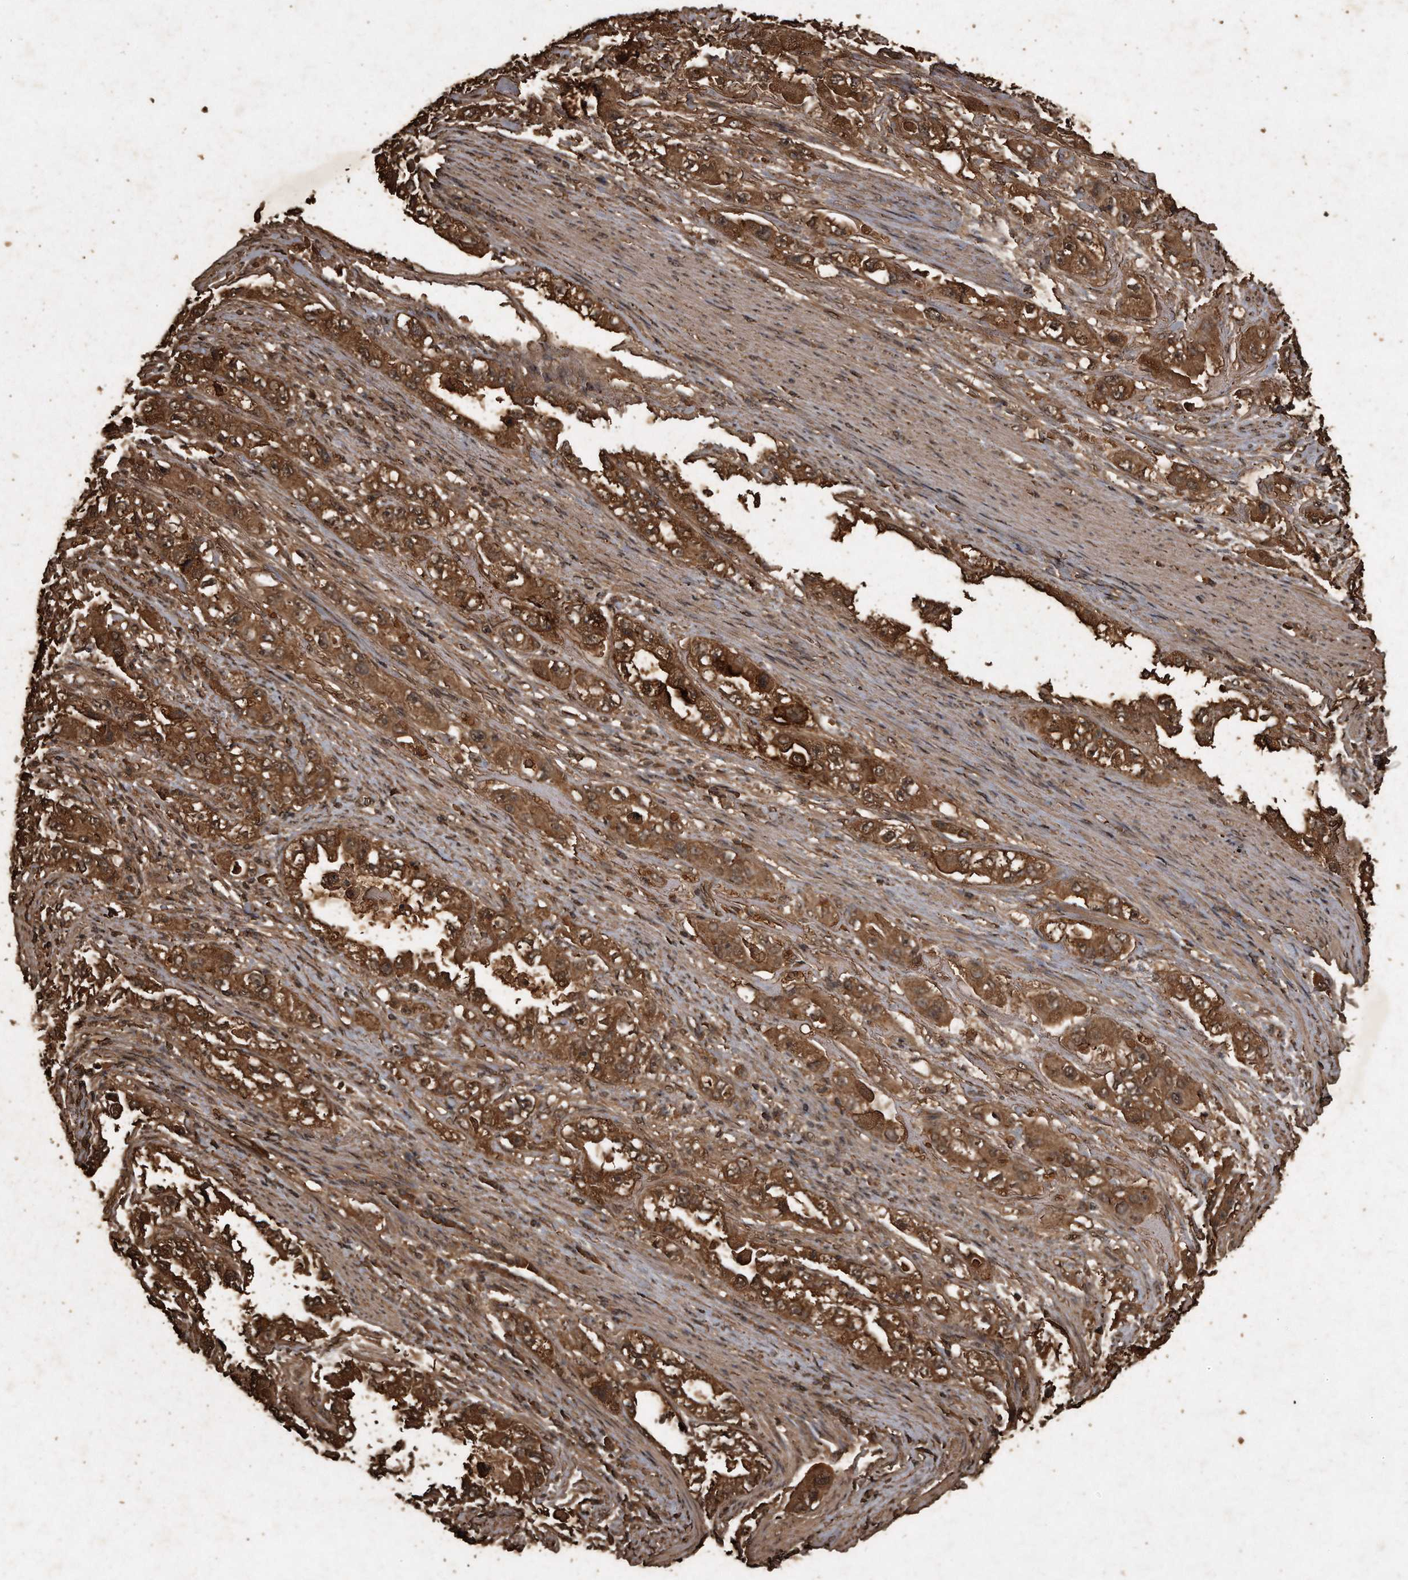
{"staining": {"intensity": "moderate", "quantity": ">75%", "location": "cytoplasmic/membranous,nuclear"}, "tissue": "stomach cancer", "cell_type": "Tumor cells", "image_type": "cancer", "snomed": [{"axis": "morphology", "description": "Adenocarcinoma, NOS"}, {"axis": "topography", "description": "Stomach, lower"}], "caption": "Protein expression by immunohistochemistry exhibits moderate cytoplasmic/membranous and nuclear positivity in about >75% of tumor cells in stomach cancer.", "gene": "CFLAR", "patient": {"sex": "female", "age": 93}}